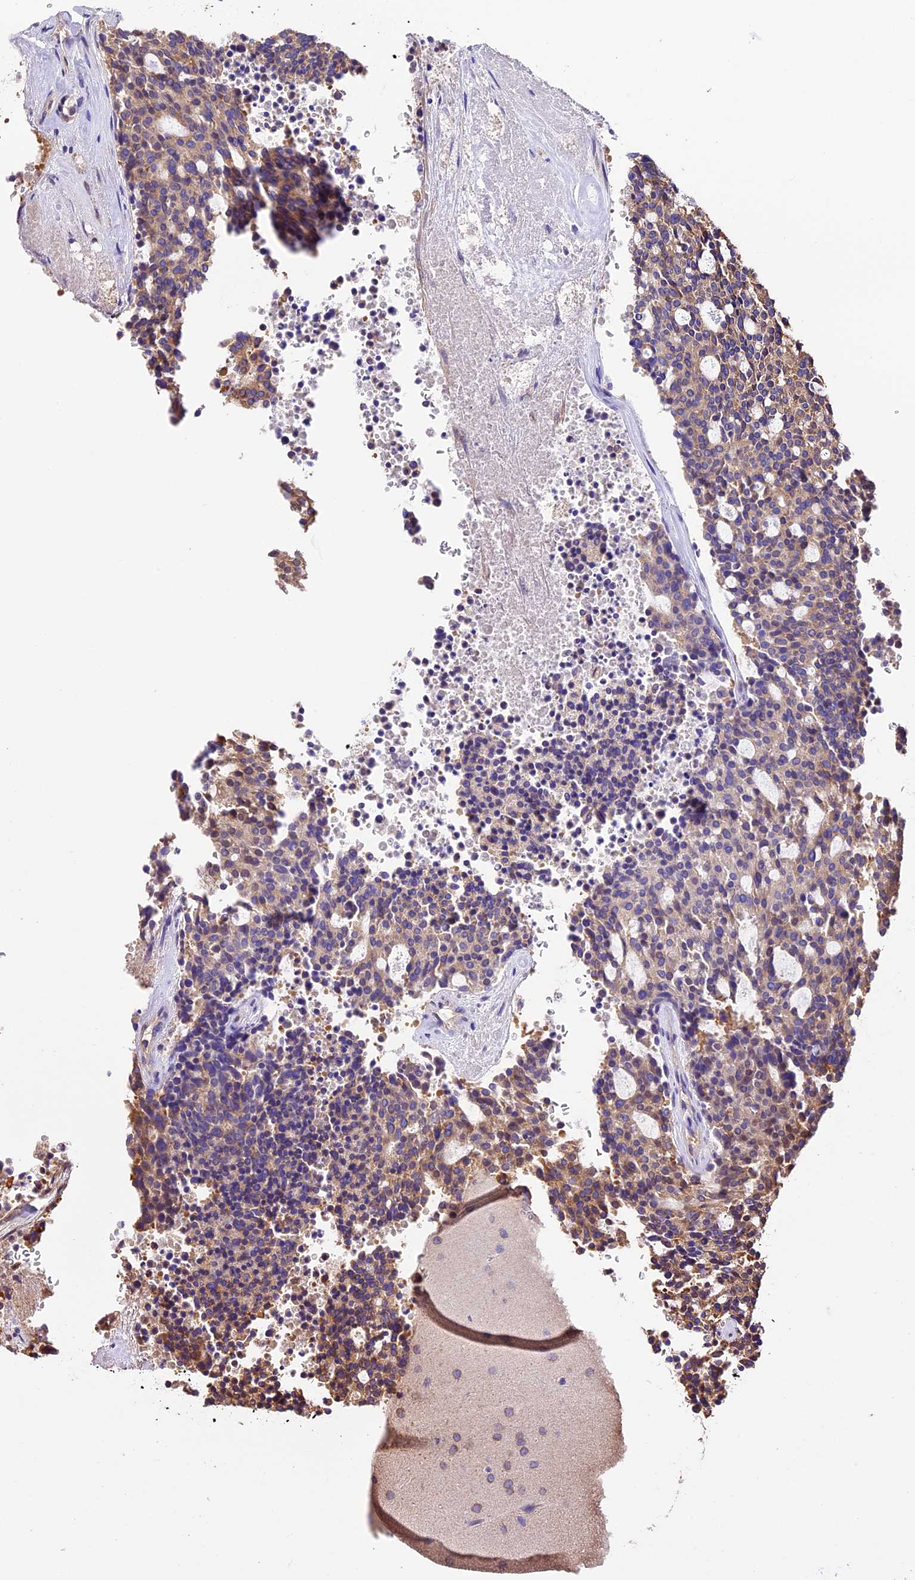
{"staining": {"intensity": "moderate", "quantity": "<25%", "location": "cytoplasmic/membranous"}, "tissue": "carcinoid", "cell_type": "Tumor cells", "image_type": "cancer", "snomed": [{"axis": "morphology", "description": "Carcinoid, malignant, NOS"}, {"axis": "topography", "description": "Pancreas"}], "caption": "The photomicrograph demonstrates immunohistochemical staining of carcinoid (malignant). There is moderate cytoplasmic/membranous staining is appreciated in about <25% of tumor cells.", "gene": "KARS1", "patient": {"sex": "female", "age": 54}}